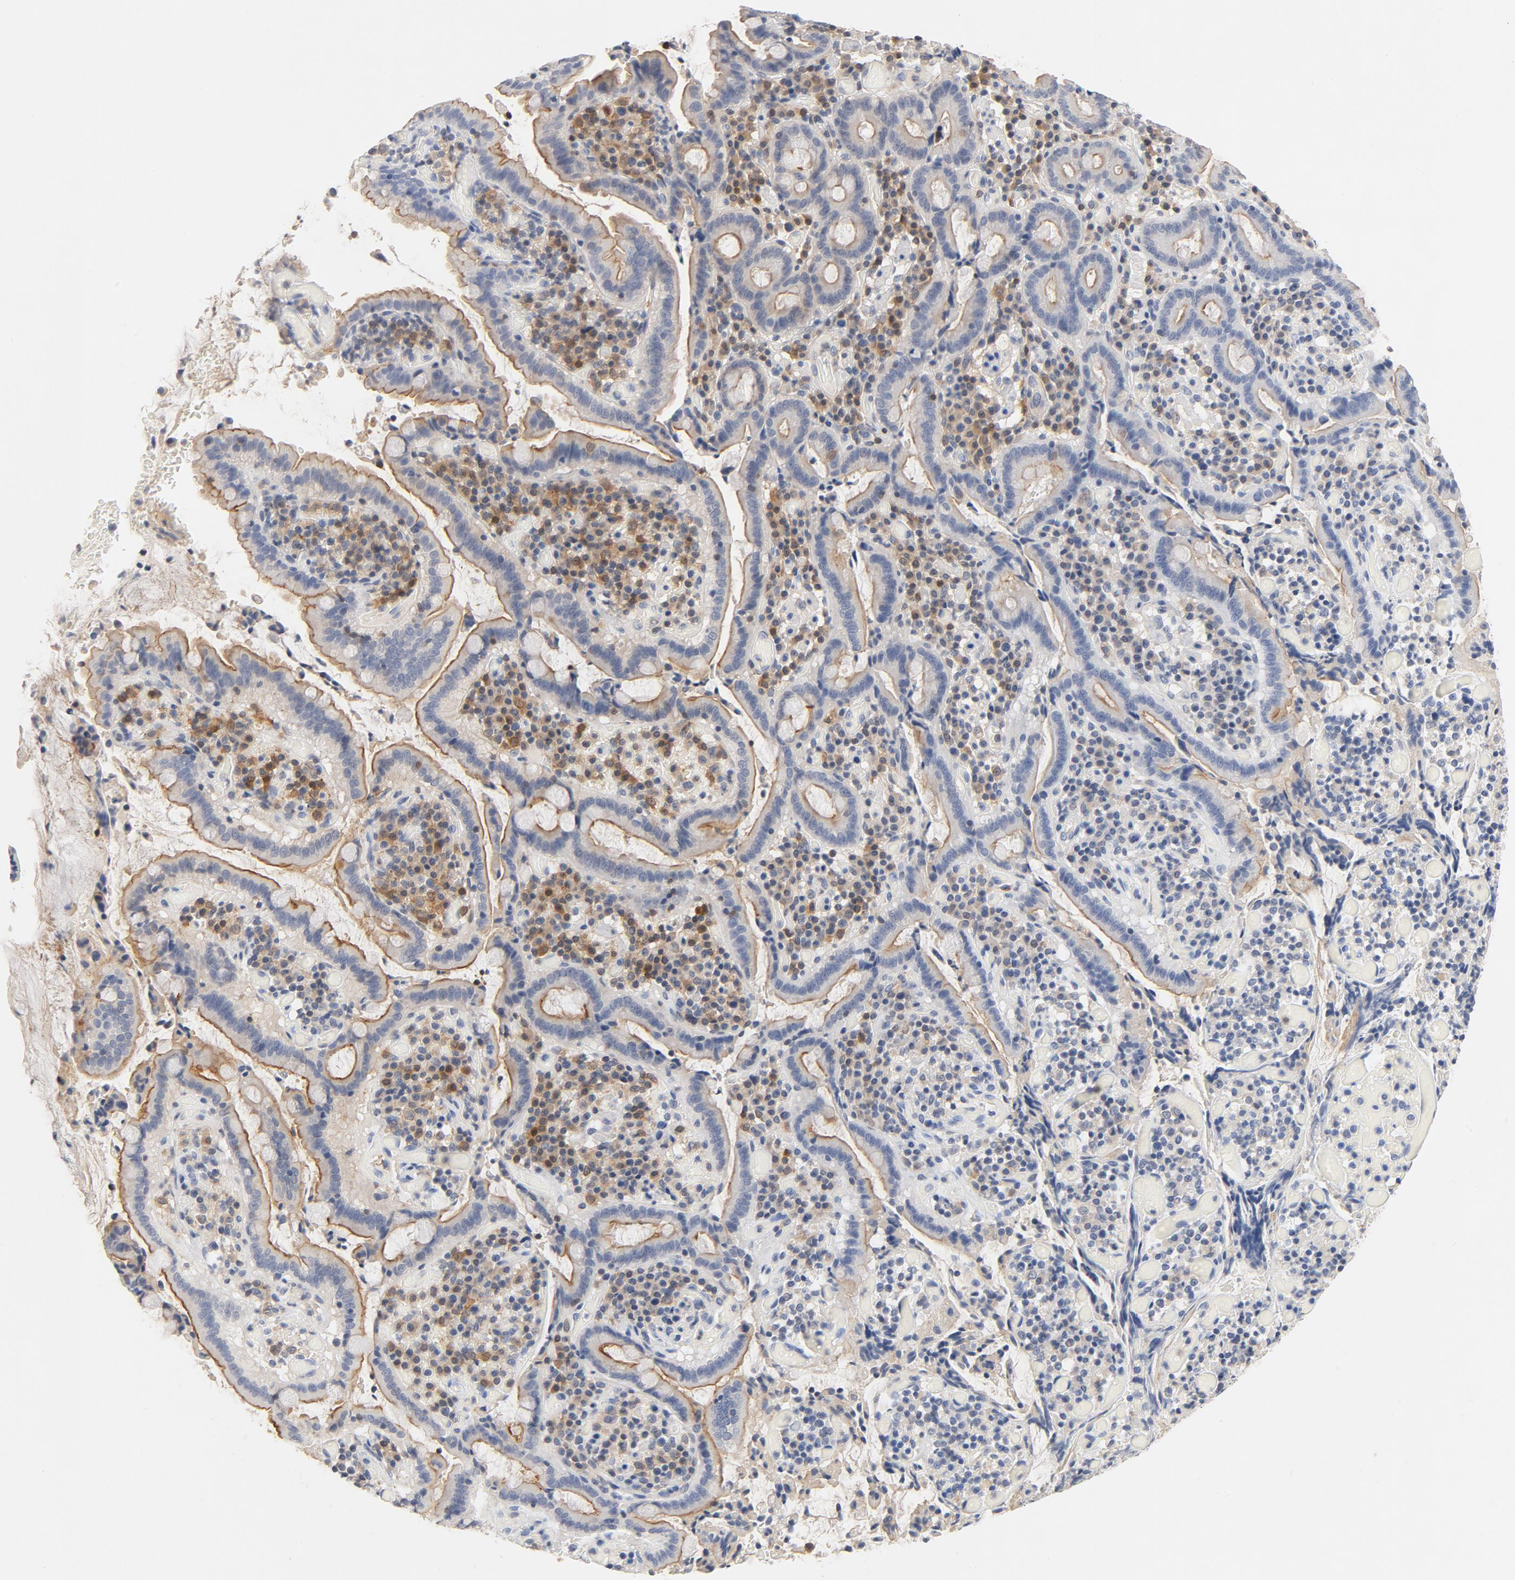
{"staining": {"intensity": "moderate", "quantity": "25%-75%", "location": "cytoplasmic/membranous"}, "tissue": "pancreatic cancer", "cell_type": "Tumor cells", "image_type": "cancer", "snomed": [{"axis": "morphology", "description": "Adenocarcinoma, NOS"}, {"axis": "topography", "description": "Pancreas"}], "caption": "The micrograph reveals immunohistochemical staining of adenocarcinoma (pancreatic). There is moderate cytoplasmic/membranous expression is appreciated in approximately 25%-75% of tumor cells. The staining is performed using DAB brown chromogen to label protein expression. The nuclei are counter-stained blue using hematoxylin.", "gene": "STAT1", "patient": {"sex": "male", "age": 82}}